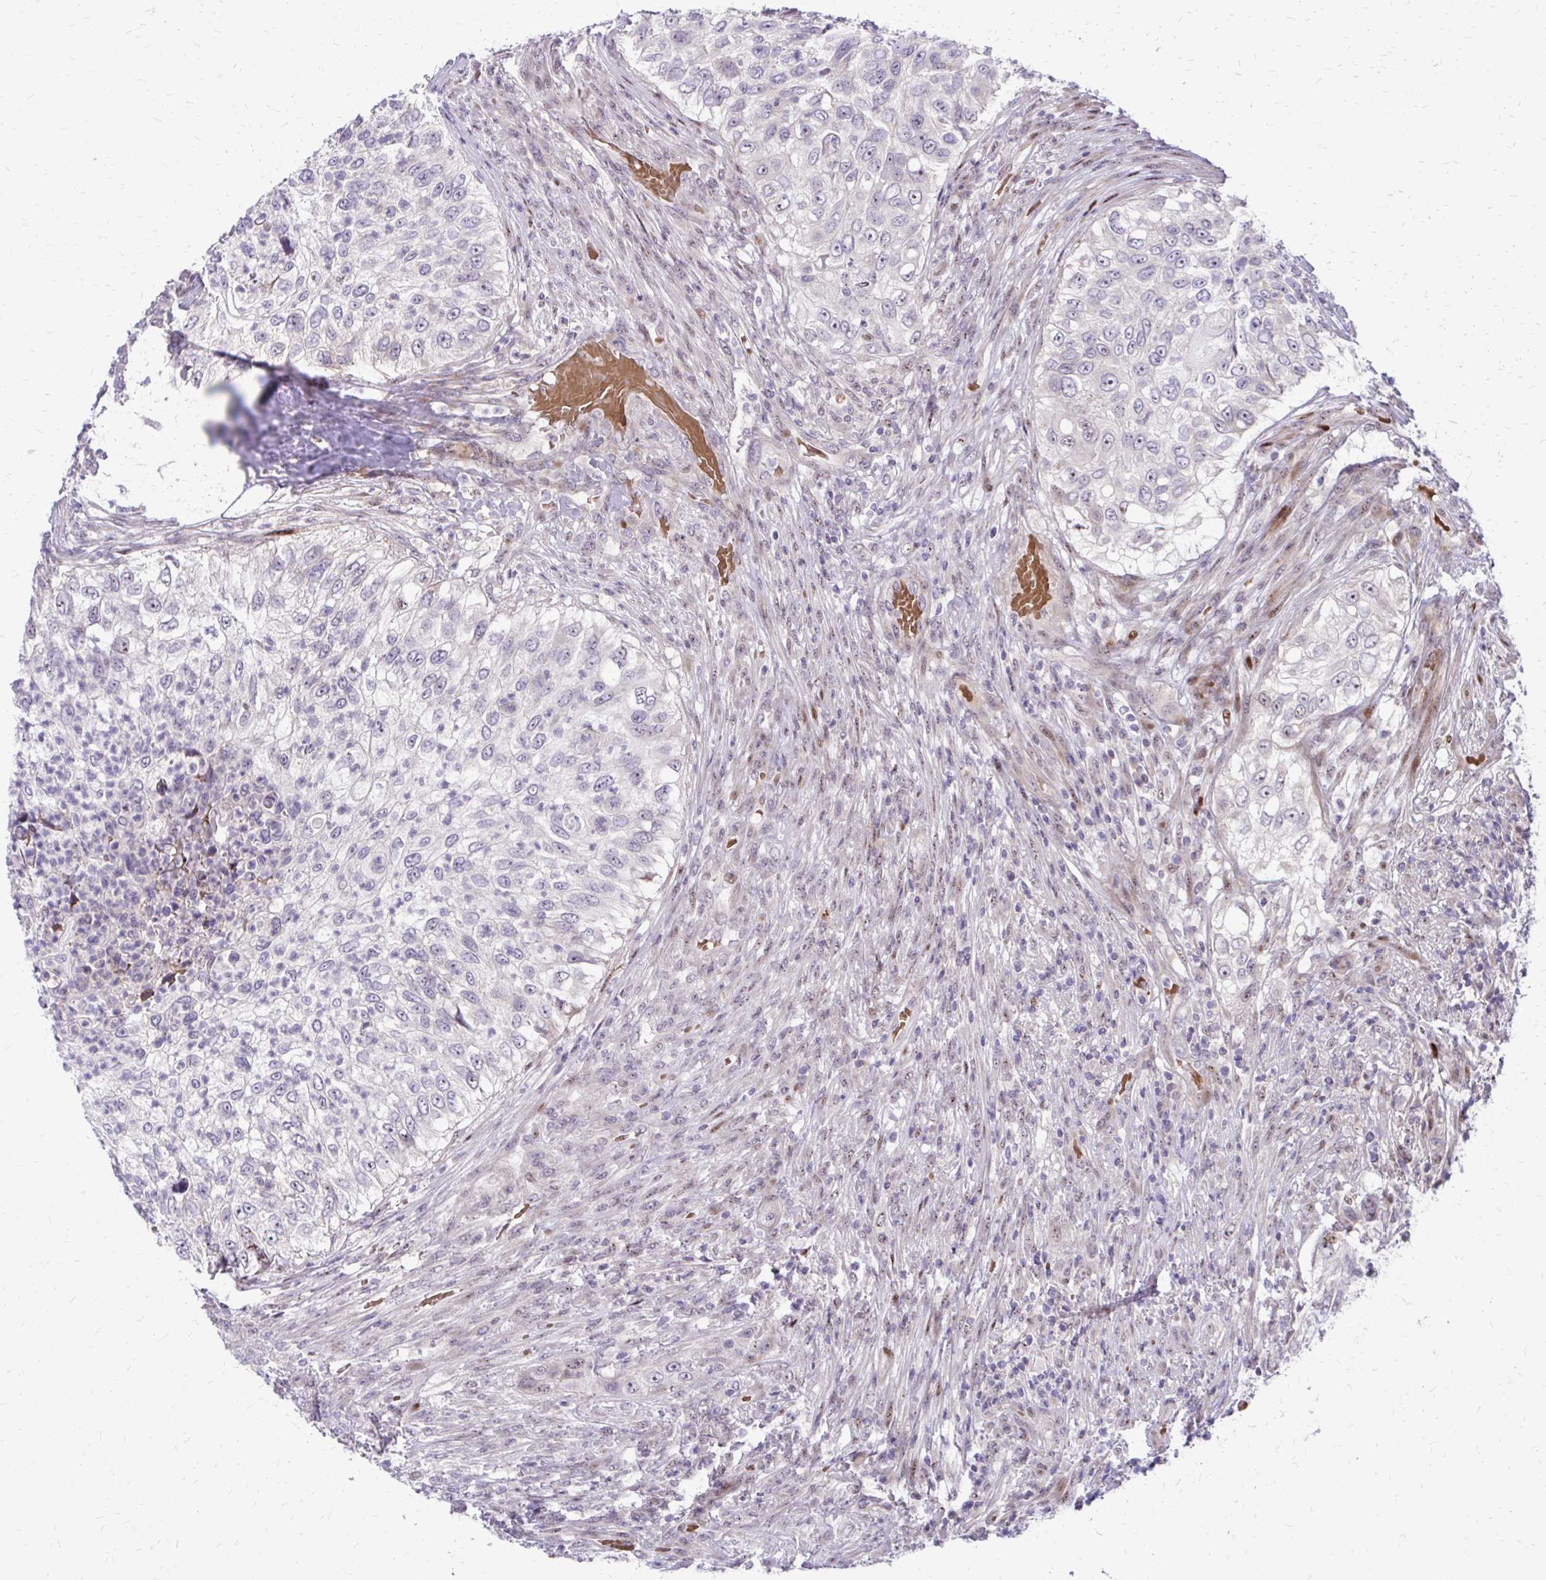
{"staining": {"intensity": "negative", "quantity": "none", "location": "none"}, "tissue": "urothelial cancer", "cell_type": "Tumor cells", "image_type": "cancer", "snomed": [{"axis": "morphology", "description": "Urothelial carcinoma, High grade"}, {"axis": "topography", "description": "Urinary bladder"}], "caption": "An IHC image of high-grade urothelial carcinoma is shown. There is no staining in tumor cells of high-grade urothelial carcinoma.", "gene": "PPDPFL", "patient": {"sex": "female", "age": 60}}